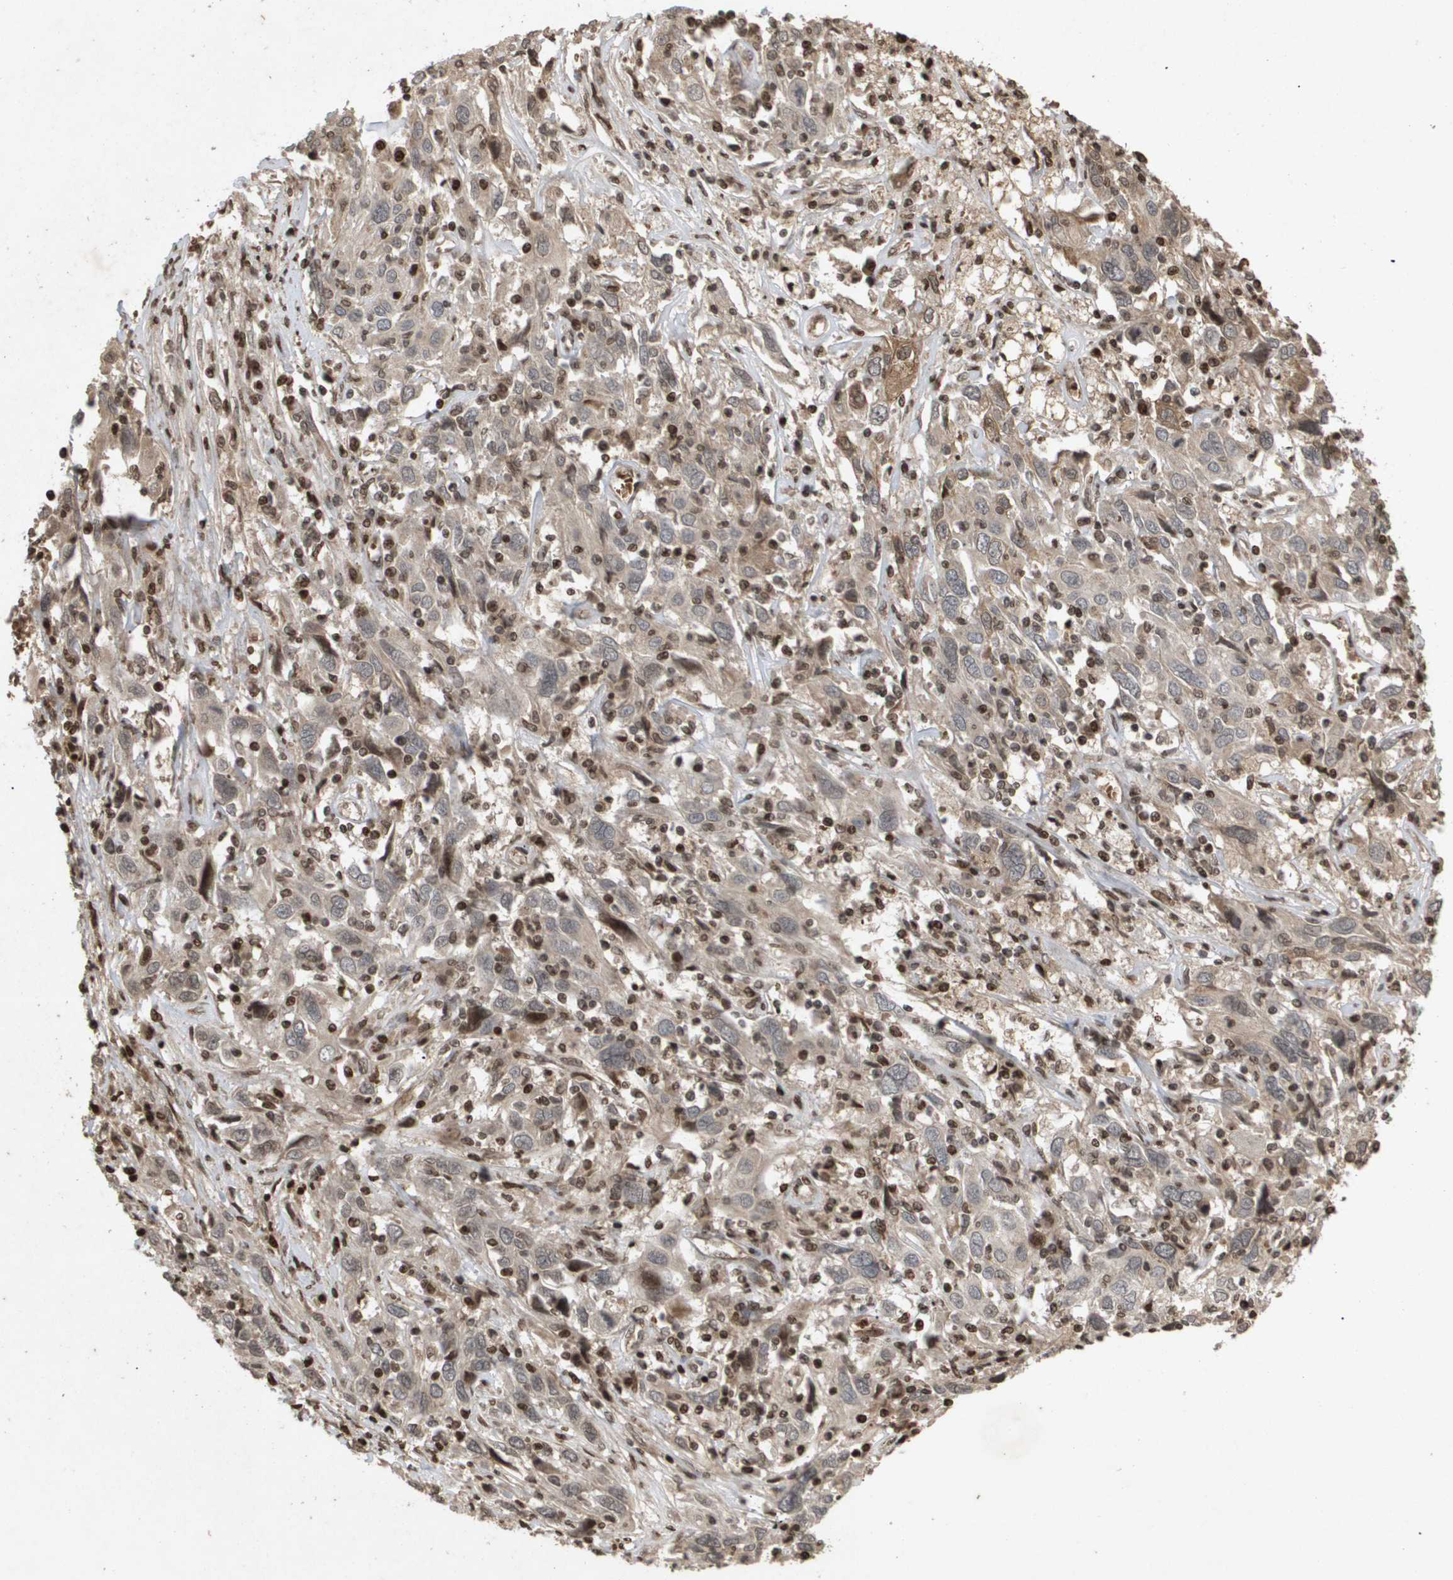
{"staining": {"intensity": "weak", "quantity": "<25%", "location": "cytoplasmic/membranous"}, "tissue": "cervical cancer", "cell_type": "Tumor cells", "image_type": "cancer", "snomed": [{"axis": "morphology", "description": "Squamous cell carcinoma, NOS"}, {"axis": "topography", "description": "Cervix"}], "caption": "Tumor cells are negative for brown protein staining in squamous cell carcinoma (cervical).", "gene": "HSPA6", "patient": {"sex": "female", "age": 46}}